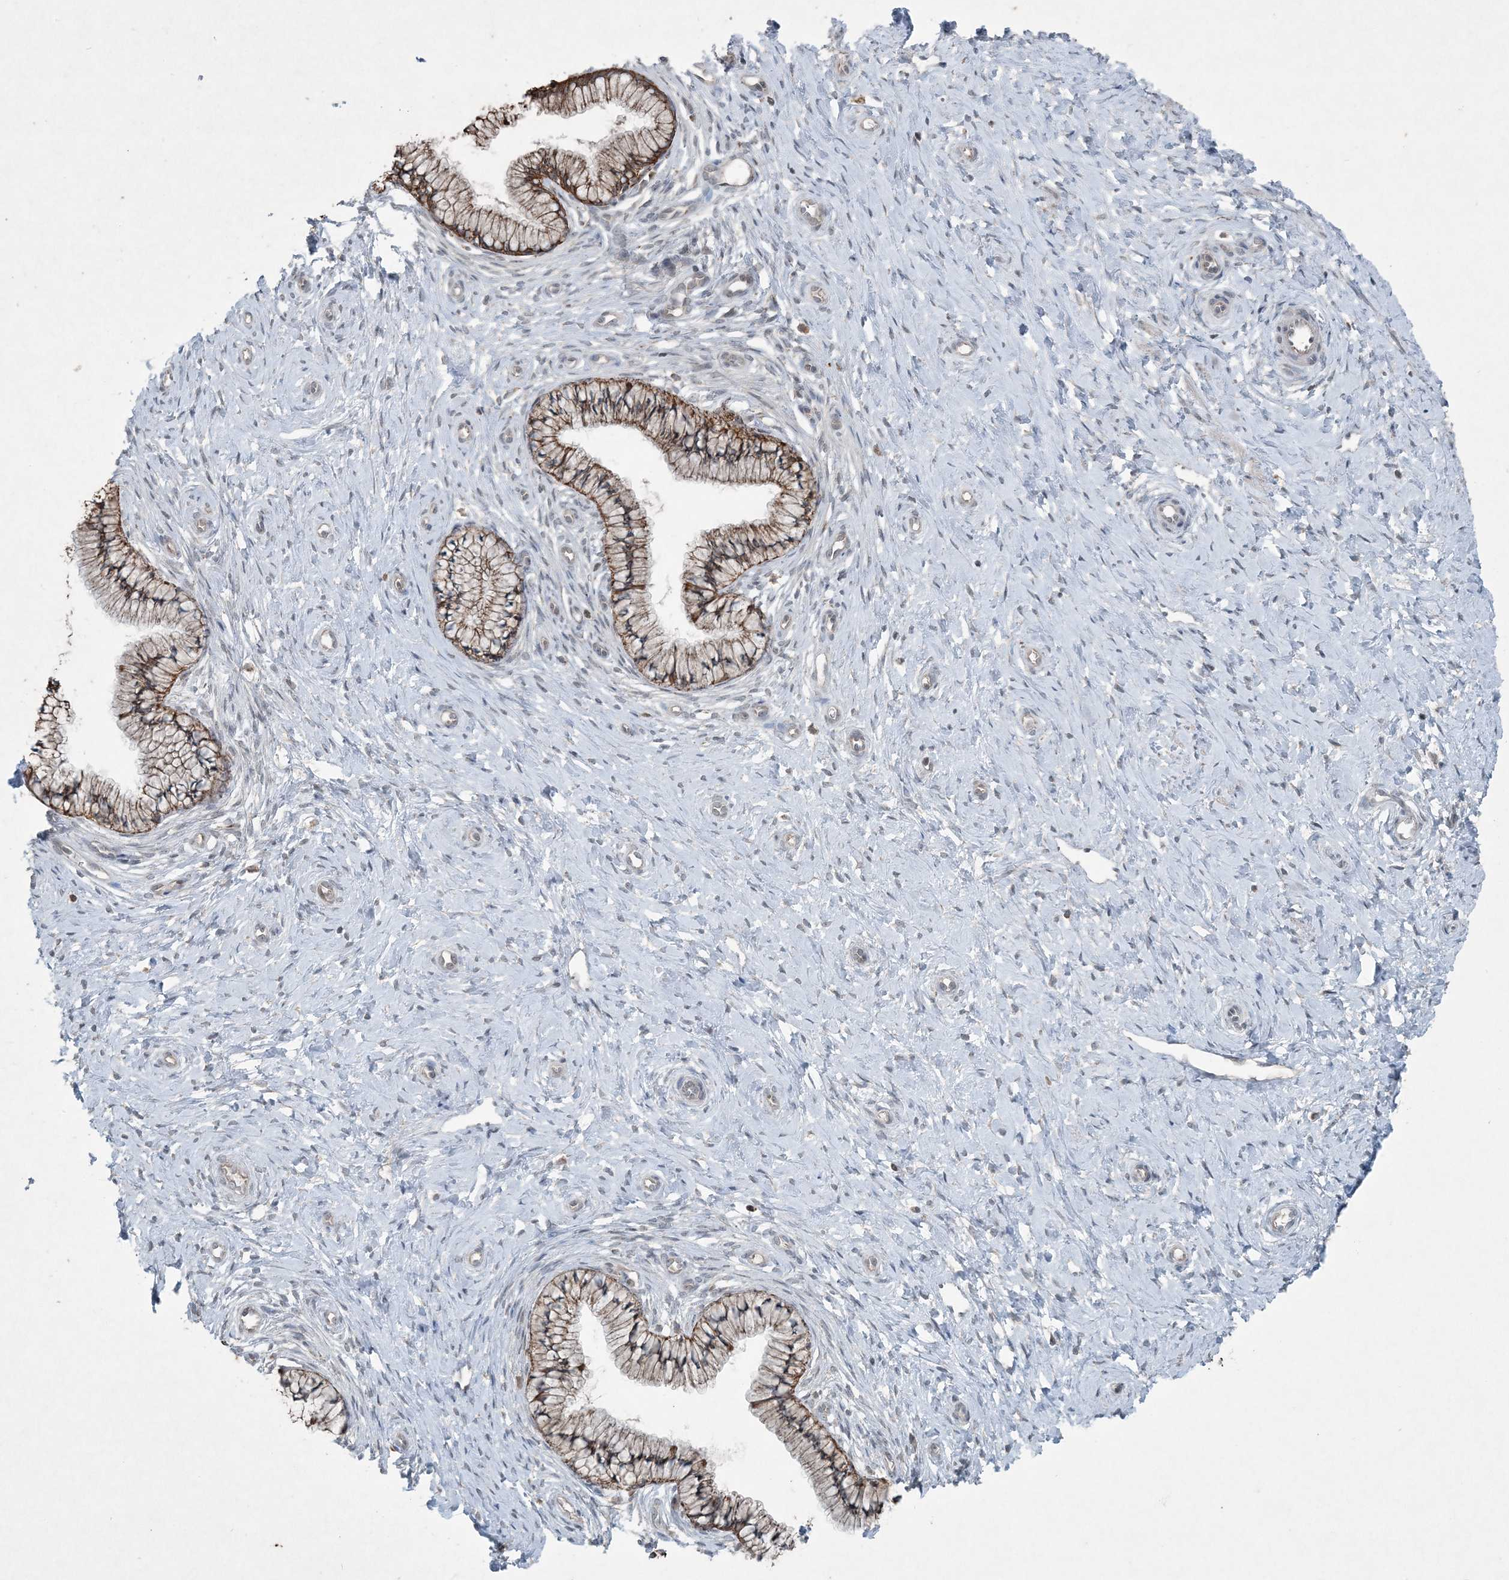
{"staining": {"intensity": "strong", "quantity": ">75%", "location": "cytoplasmic/membranous"}, "tissue": "cervix", "cell_type": "Glandular cells", "image_type": "normal", "snomed": [{"axis": "morphology", "description": "Normal tissue, NOS"}, {"axis": "topography", "description": "Cervix"}], "caption": "Protein staining of unremarkable cervix demonstrates strong cytoplasmic/membranous positivity in about >75% of glandular cells. The protein of interest is stained brown, and the nuclei are stained in blue (DAB IHC with brightfield microscopy, high magnification).", "gene": "PC", "patient": {"sex": "female", "age": 36}}